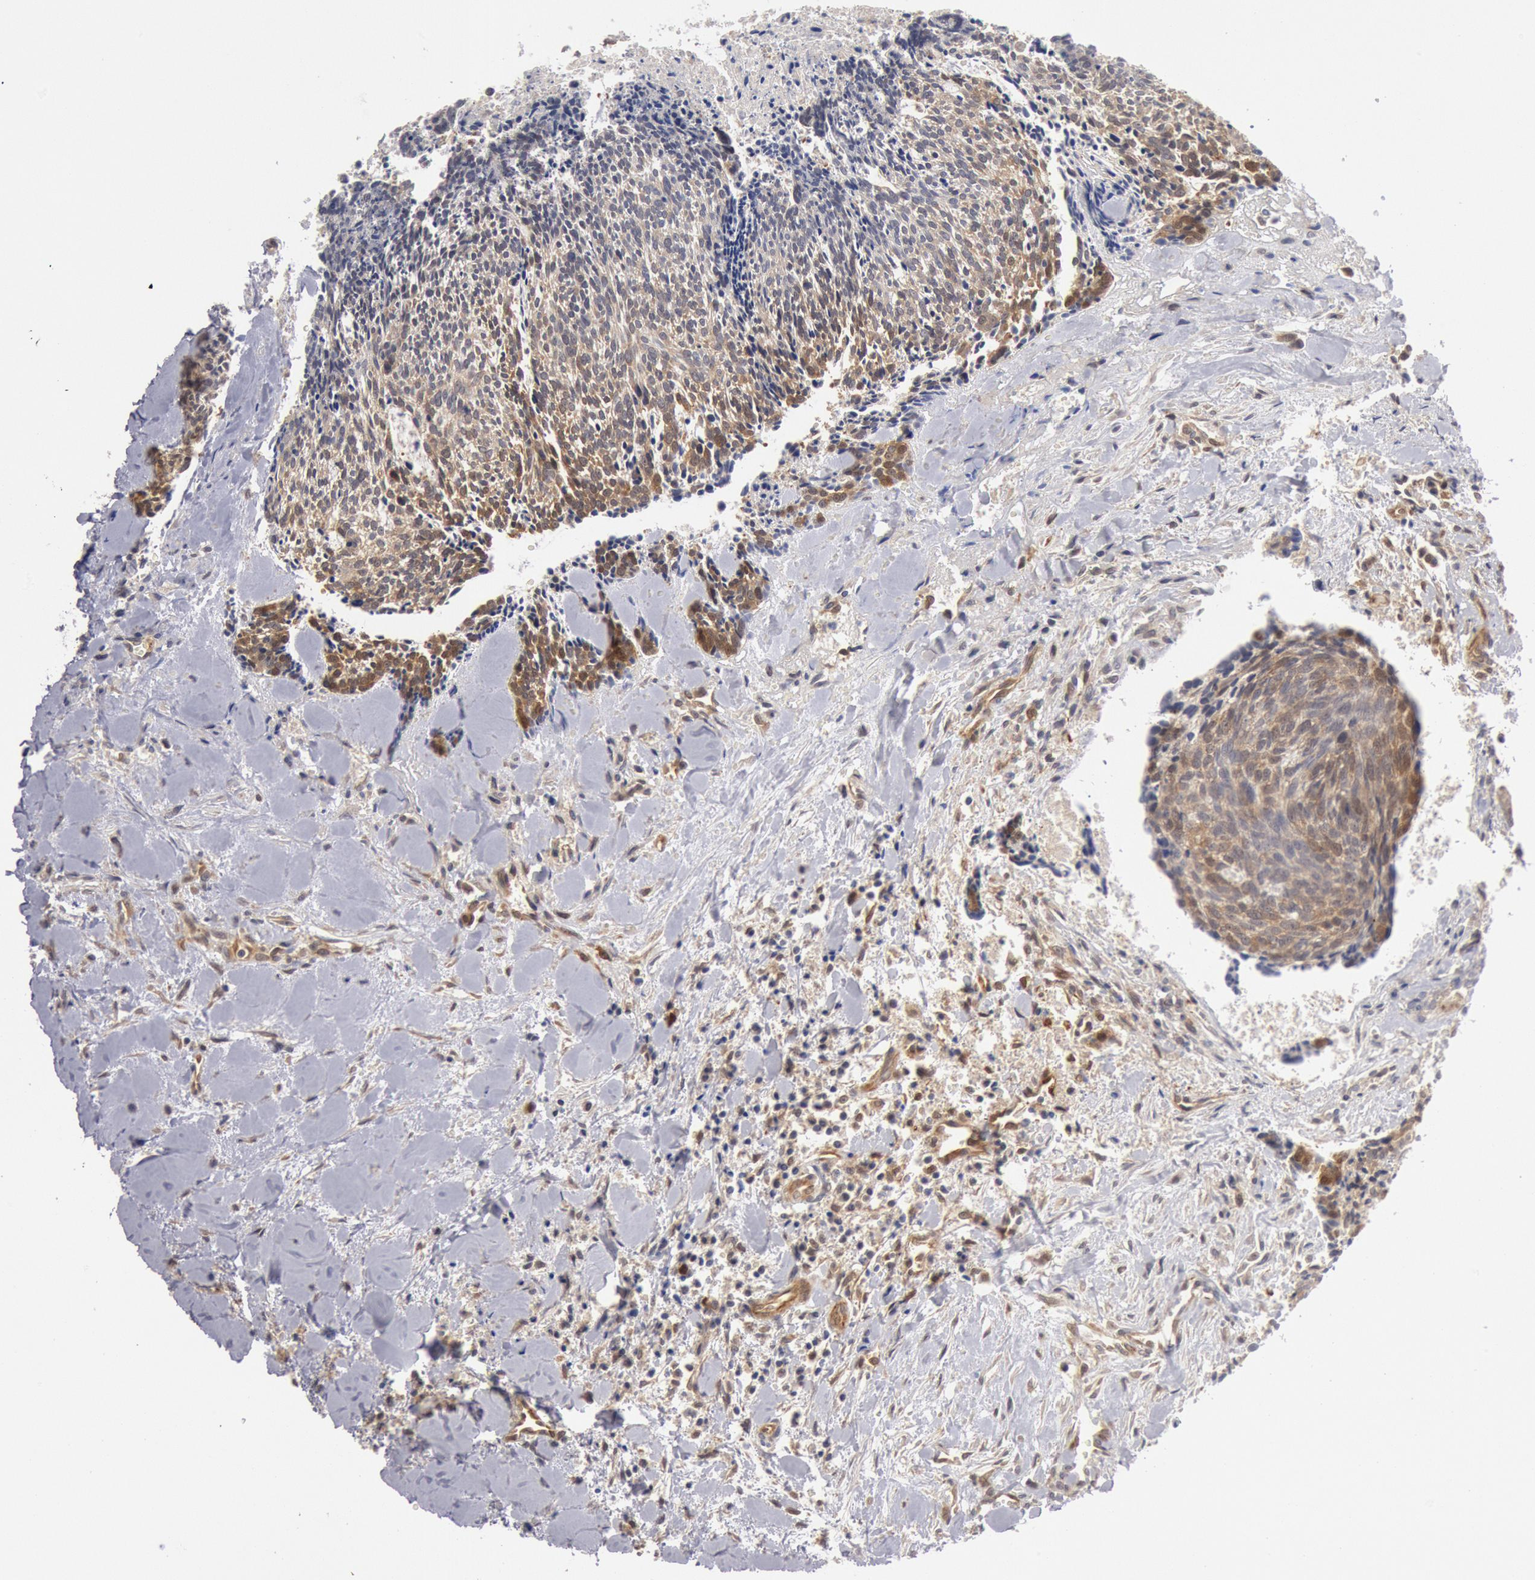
{"staining": {"intensity": "moderate", "quantity": "25%-75%", "location": "cytoplasmic/membranous"}, "tissue": "head and neck cancer", "cell_type": "Tumor cells", "image_type": "cancer", "snomed": [{"axis": "morphology", "description": "Squamous cell carcinoma, NOS"}, {"axis": "topography", "description": "Salivary gland"}, {"axis": "topography", "description": "Head-Neck"}], "caption": "IHC (DAB) staining of human head and neck squamous cell carcinoma reveals moderate cytoplasmic/membranous protein expression in approximately 25%-75% of tumor cells.", "gene": "DNAJA1", "patient": {"sex": "male", "age": 70}}